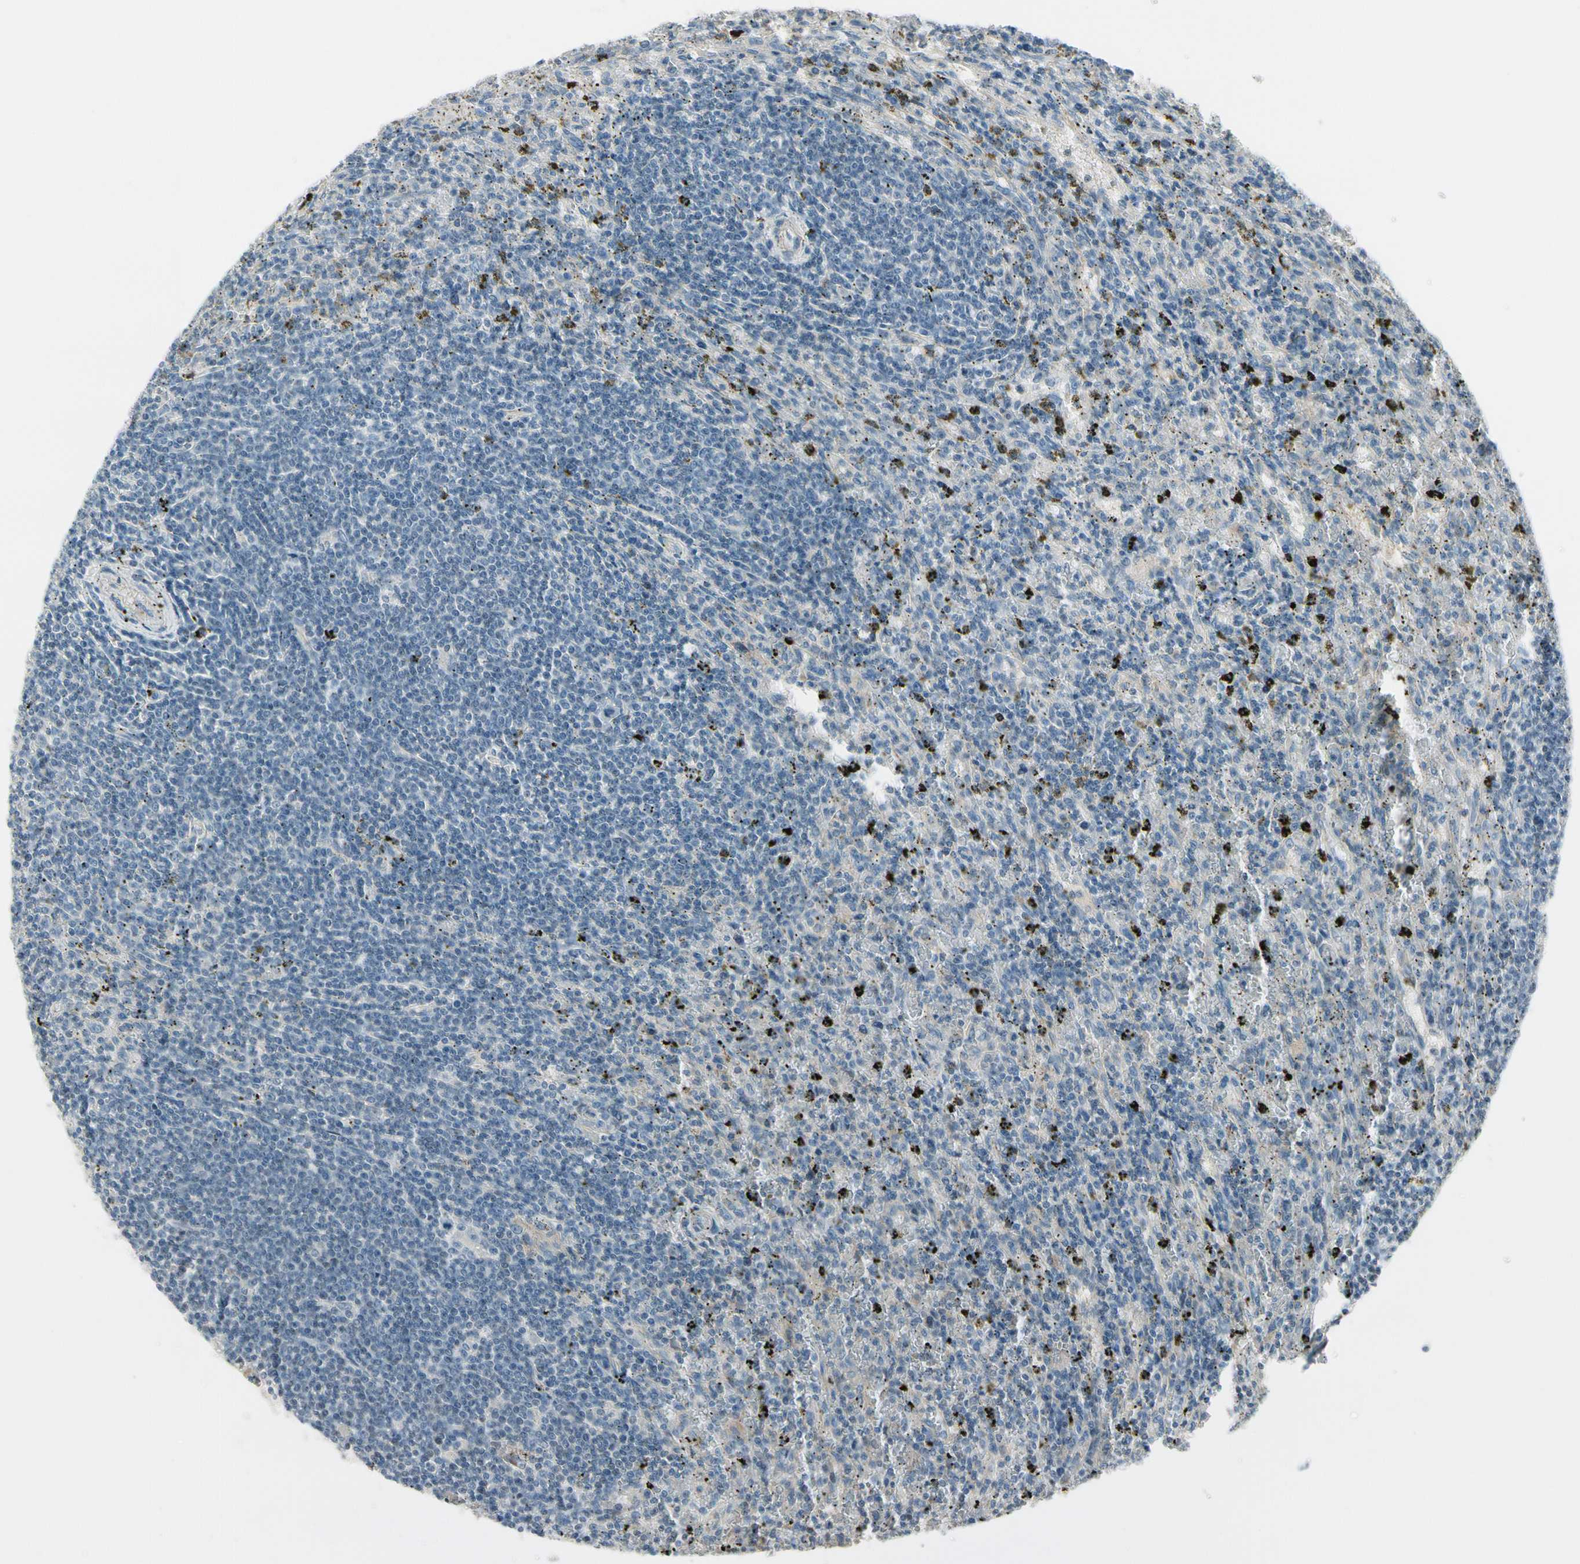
{"staining": {"intensity": "negative", "quantity": "none", "location": "none"}, "tissue": "lymphoma", "cell_type": "Tumor cells", "image_type": "cancer", "snomed": [{"axis": "morphology", "description": "Malignant lymphoma, non-Hodgkin's type, Low grade"}, {"axis": "topography", "description": "Spleen"}], "caption": "High magnification brightfield microscopy of lymphoma stained with DAB (3,3'-diaminobenzidine) (brown) and counterstained with hematoxylin (blue): tumor cells show no significant expression.", "gene": "CYP2E1", "patient": {"sex": "male", "age": 76}}